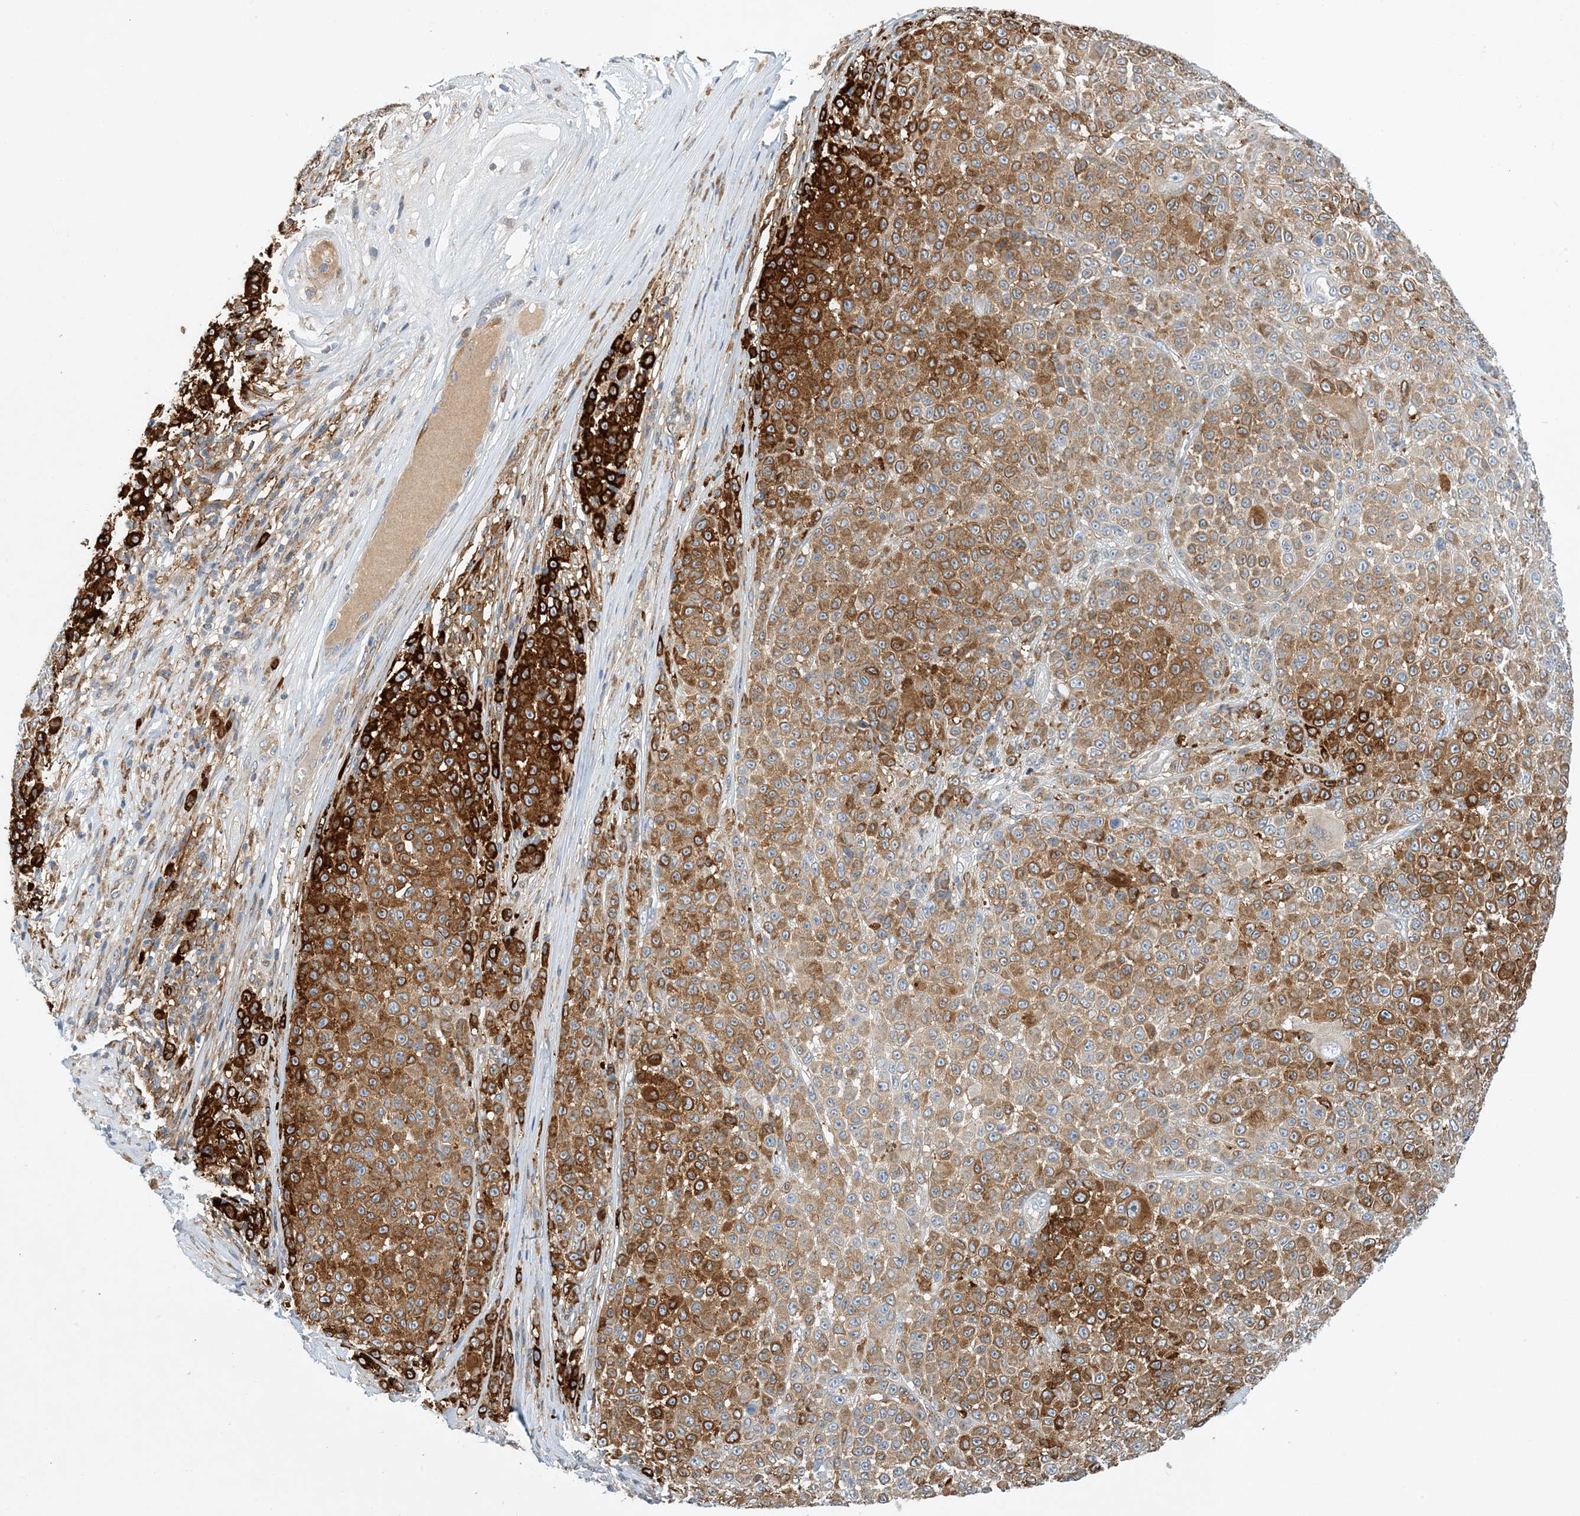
{"staining": {"intensity": "strong", "quantity": ">75%", "location": "cytoplasmic/membranous"}, "tissue": "melanoma", "cell_type": "Tumor cells", "image_type": "cancer", "snomed": [{"axis": "morphology", "description": "Malignant melanoma, NOS"}, {"axis": "topography", "description": "Skin"}], "caption": "High-power microscopy captured an IHC histopathology image of melanoma, revealing strong cytoplasmic/membranous positivity in approximately >75% of tumor cells.", "gene": "PCDHA2", "patient": {"sex": "female", "age": 94}}